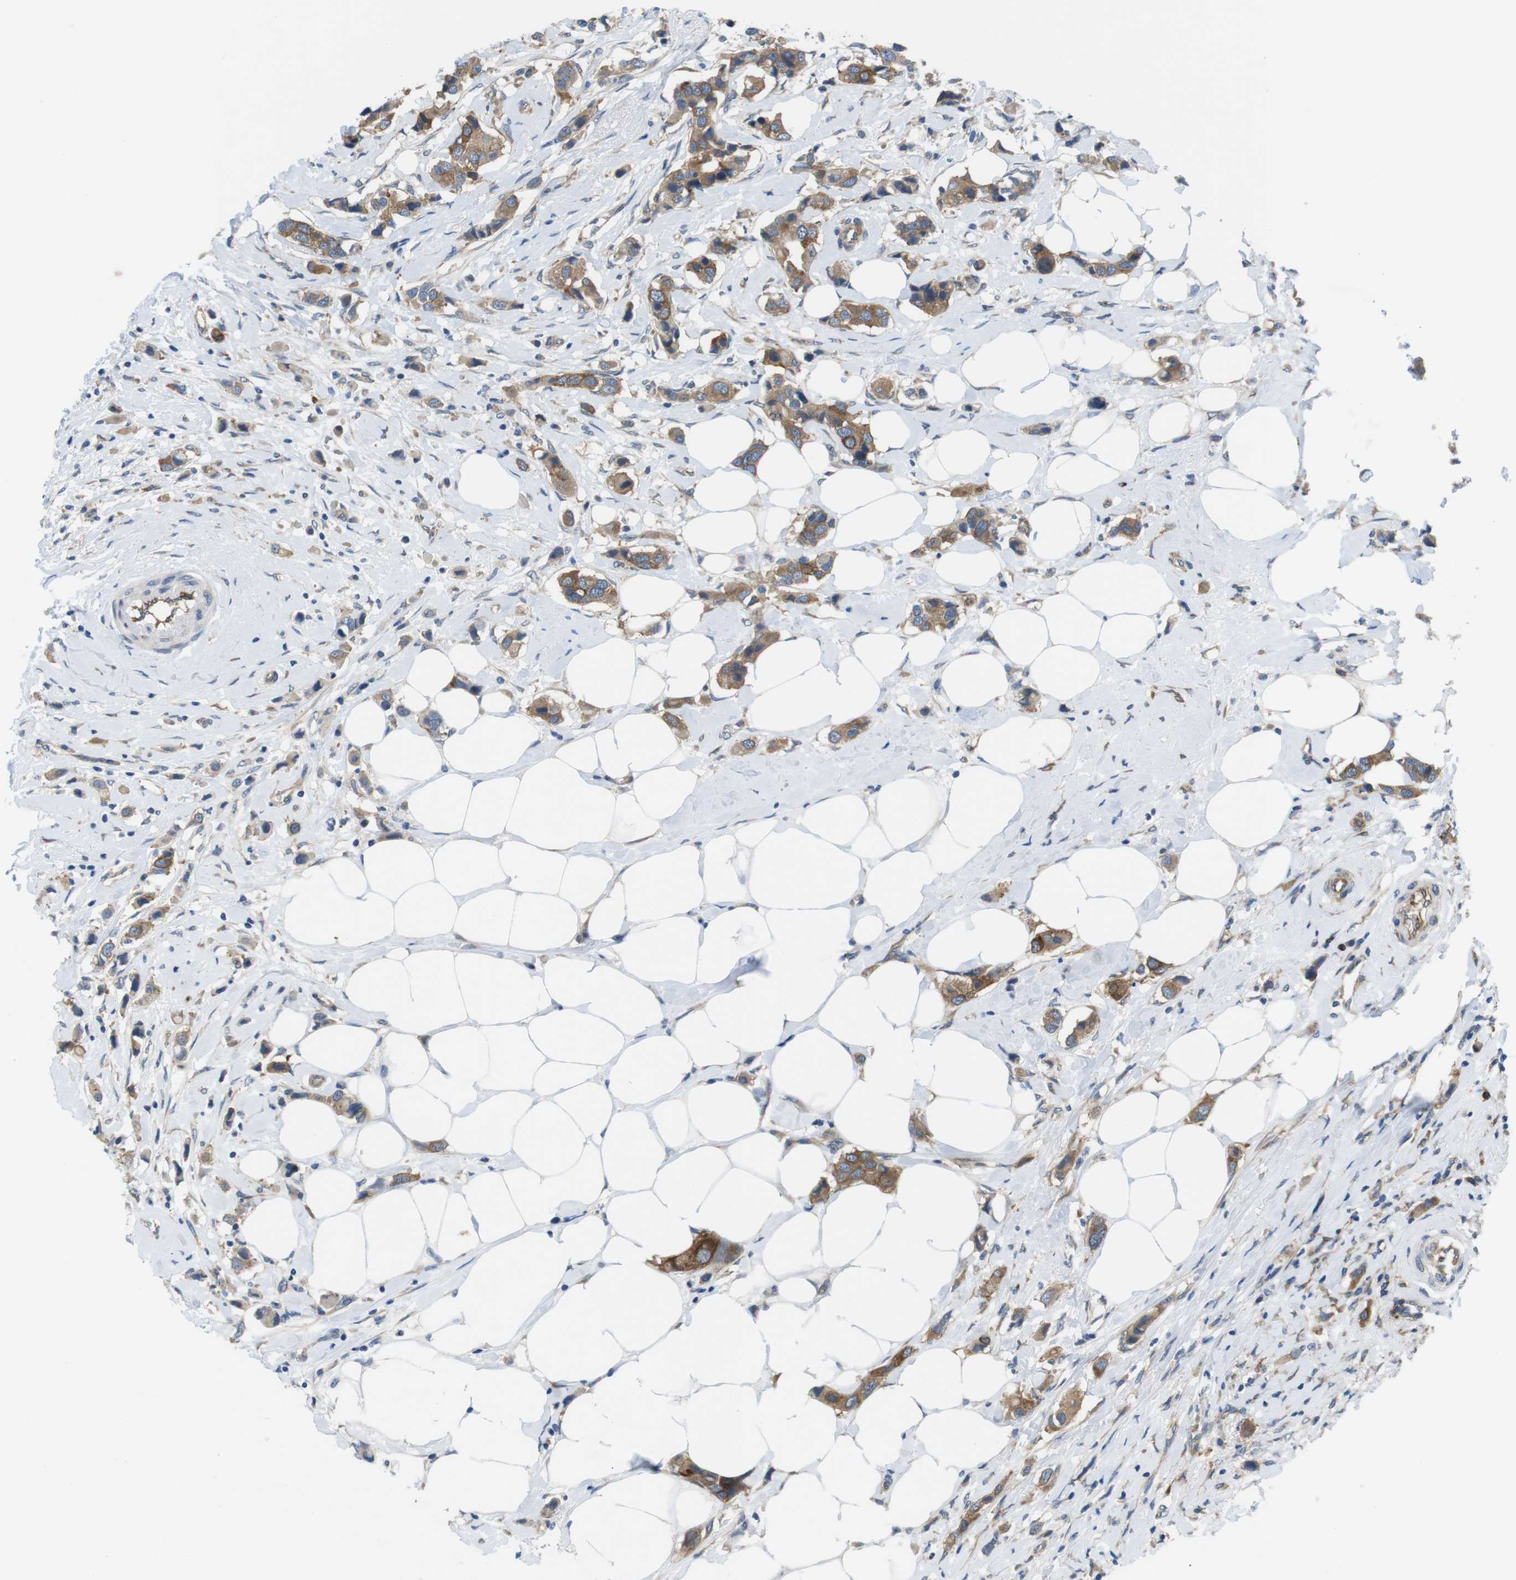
{"staining": {"intensity": "moderate", "quantity": ">75%", "location": "cytoplasmic/membranous"}, "tissue": "breast cancer", "cell_type": "Tumor cells", "image_type": "cancer", "snomed": [{"axis": "morphology", "description": "Normal tissue, NOS"}, {"axis": "morphology", "description": "Duct carcinoma"}, {"axis": "topography", "description": "Breast"}], "caption": "The image exhibits staining of breast intraductal carcinoma, revealing moderate cytoplasmic/membranous protein staining (brown color) within tumor cells.", "gene": "DCLK1", "patient": {"sex": "female", "age": 50}}